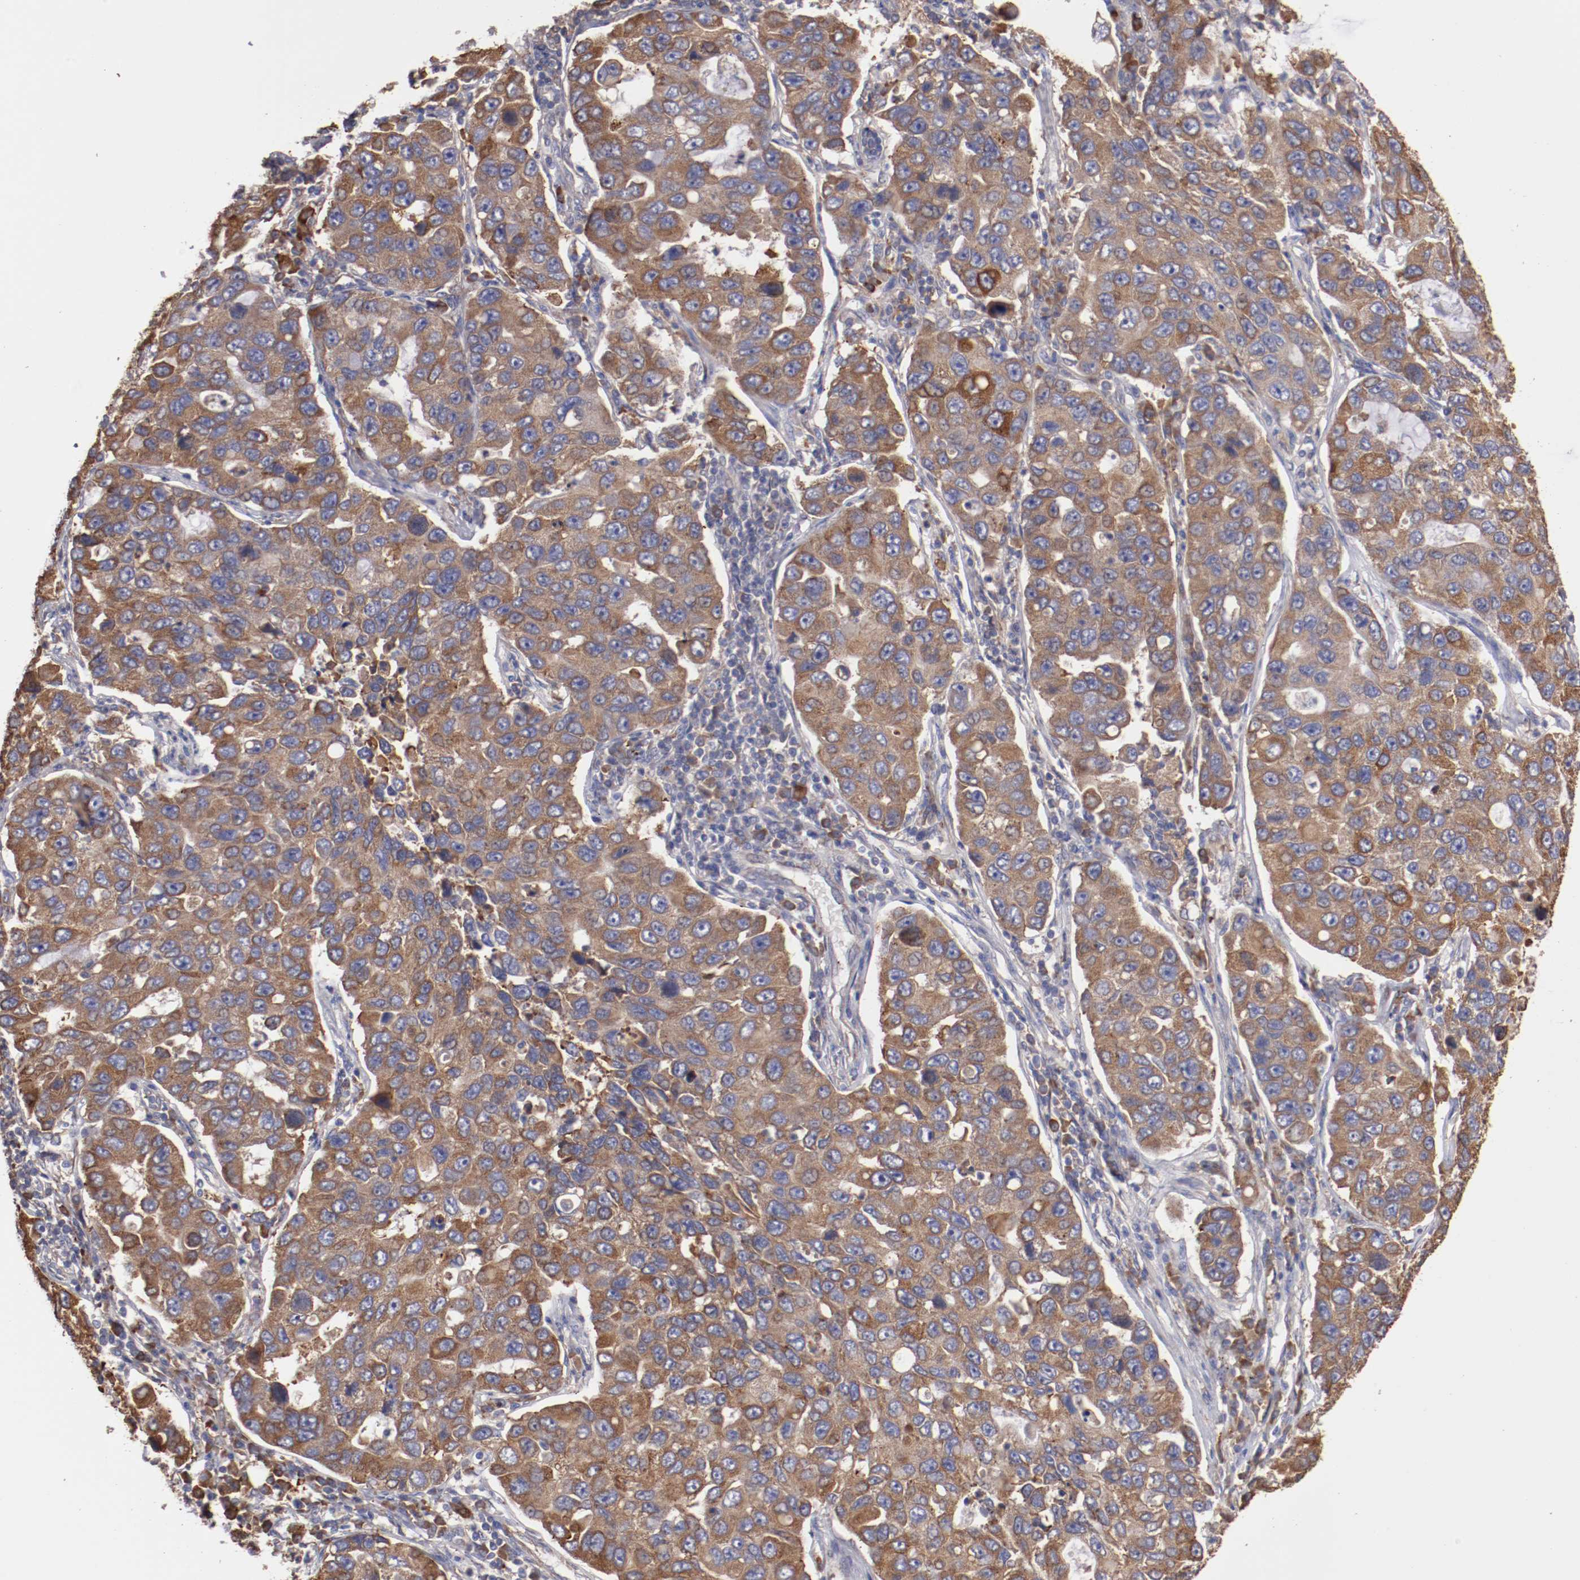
{"staining": {"intensity": "moderate", "quantity": ">75%", "location": "cytoplasmic/membranous"}, "tissue": "lung cancer", "cell_type": "Tumor cells", "image_type": "cancer", "snomed": [{"axis": "morphology", "description": "Adenocarcinoma, NOS"}, {"axis": "topography", "description": "Lung"}], "caption": "Immunohistochemical staining of human lung cancer reveals moderate cytoplasmic/membranous protein expression in about >75% of tumor cells.", "gene": "NFKBIE", "patient": {"sex": "male", "age": 64}}